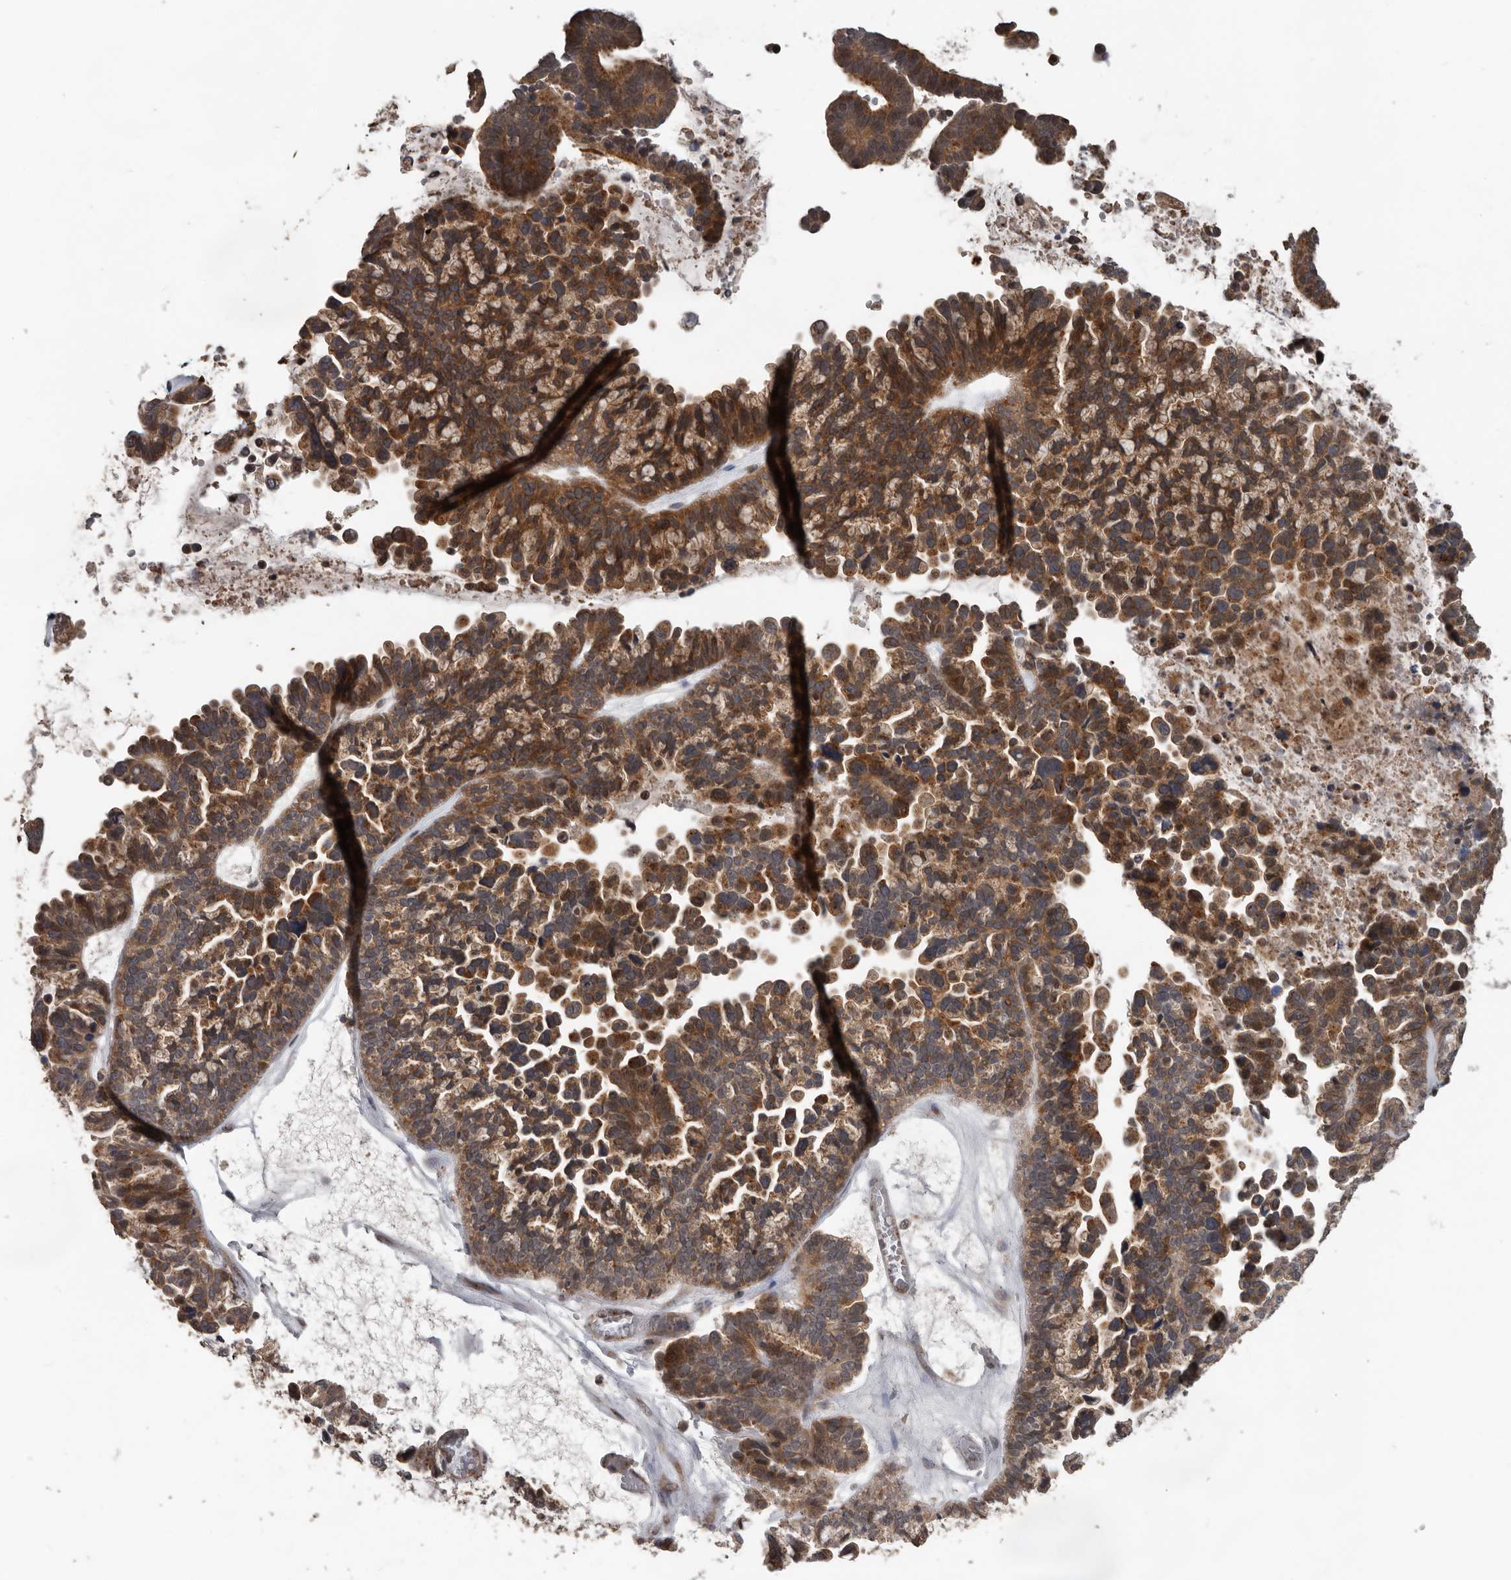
{"staining": {"intensity": "strong", "quantity": ">75%", "location": "cytoplasmic/membranous,nuclear"}, "tissue": "ovarian cancer", "cell_type": "Tumor cells", "image_type": "cancer", "snomed": [{"axis": "morphology", "description": "Cystadenocarcinoma, serous, NOS"}, {"axis": "topography", "description": "Ovary"}], "caption": "Immunohistochemical staining of ovarian serous cystadenocarcinoma reveals strong cytoplasmic/membranous and nuclear protein staining in approximately >75% of tumor cells.", "gene": "CEP350", "patient": {"sex": "female", "age": 56}}